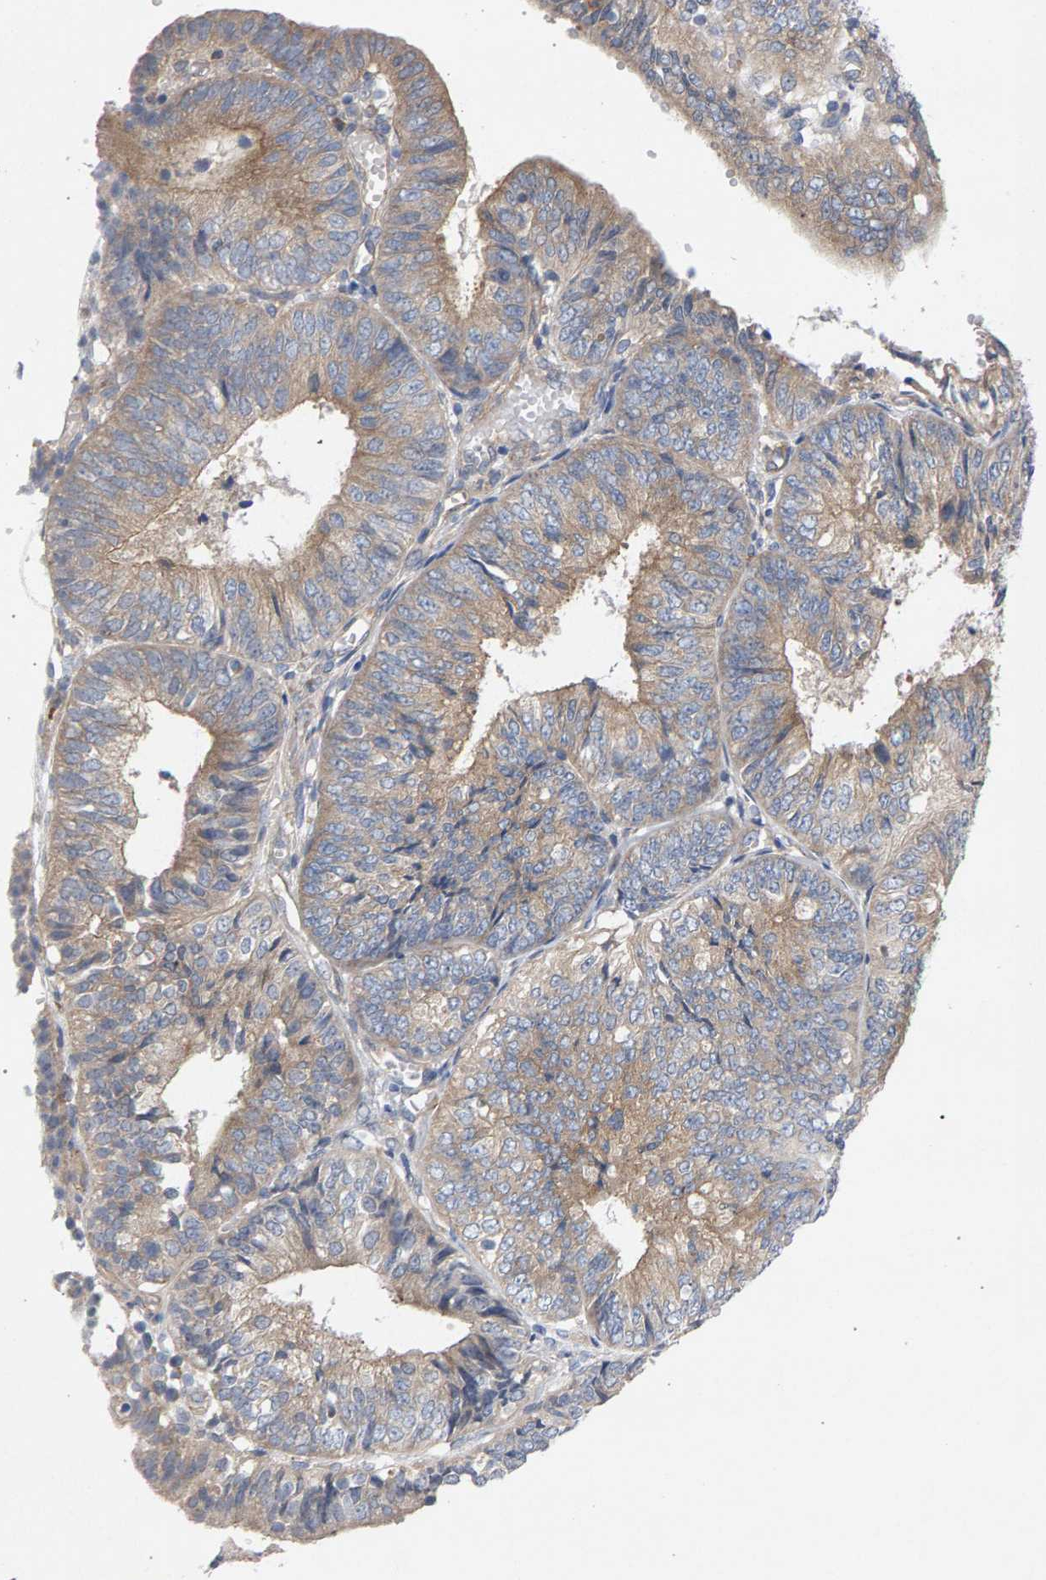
{"staining": {"intensity": "moderate", "quantity": ">75%", "location": "cytoplasmic/membranous"}, "tissue": "endometrial cancer", "cell_type": "Tumor cells", "image_type": "cancer", "snomed": [{"axis": "morphology", "description": "Adenocarcinoma, NOS"}, {"axis": "topography", "description": "Endometrium"}], "caption": "Endometrial cancer tissue demonstrates moderate cytoplasmic/membranous positivity in about >75% of tumor cells, visualized by immunohistochemistry.", "gene": "MAMDC2", "patient": {"sex": "female", "age": 58}}